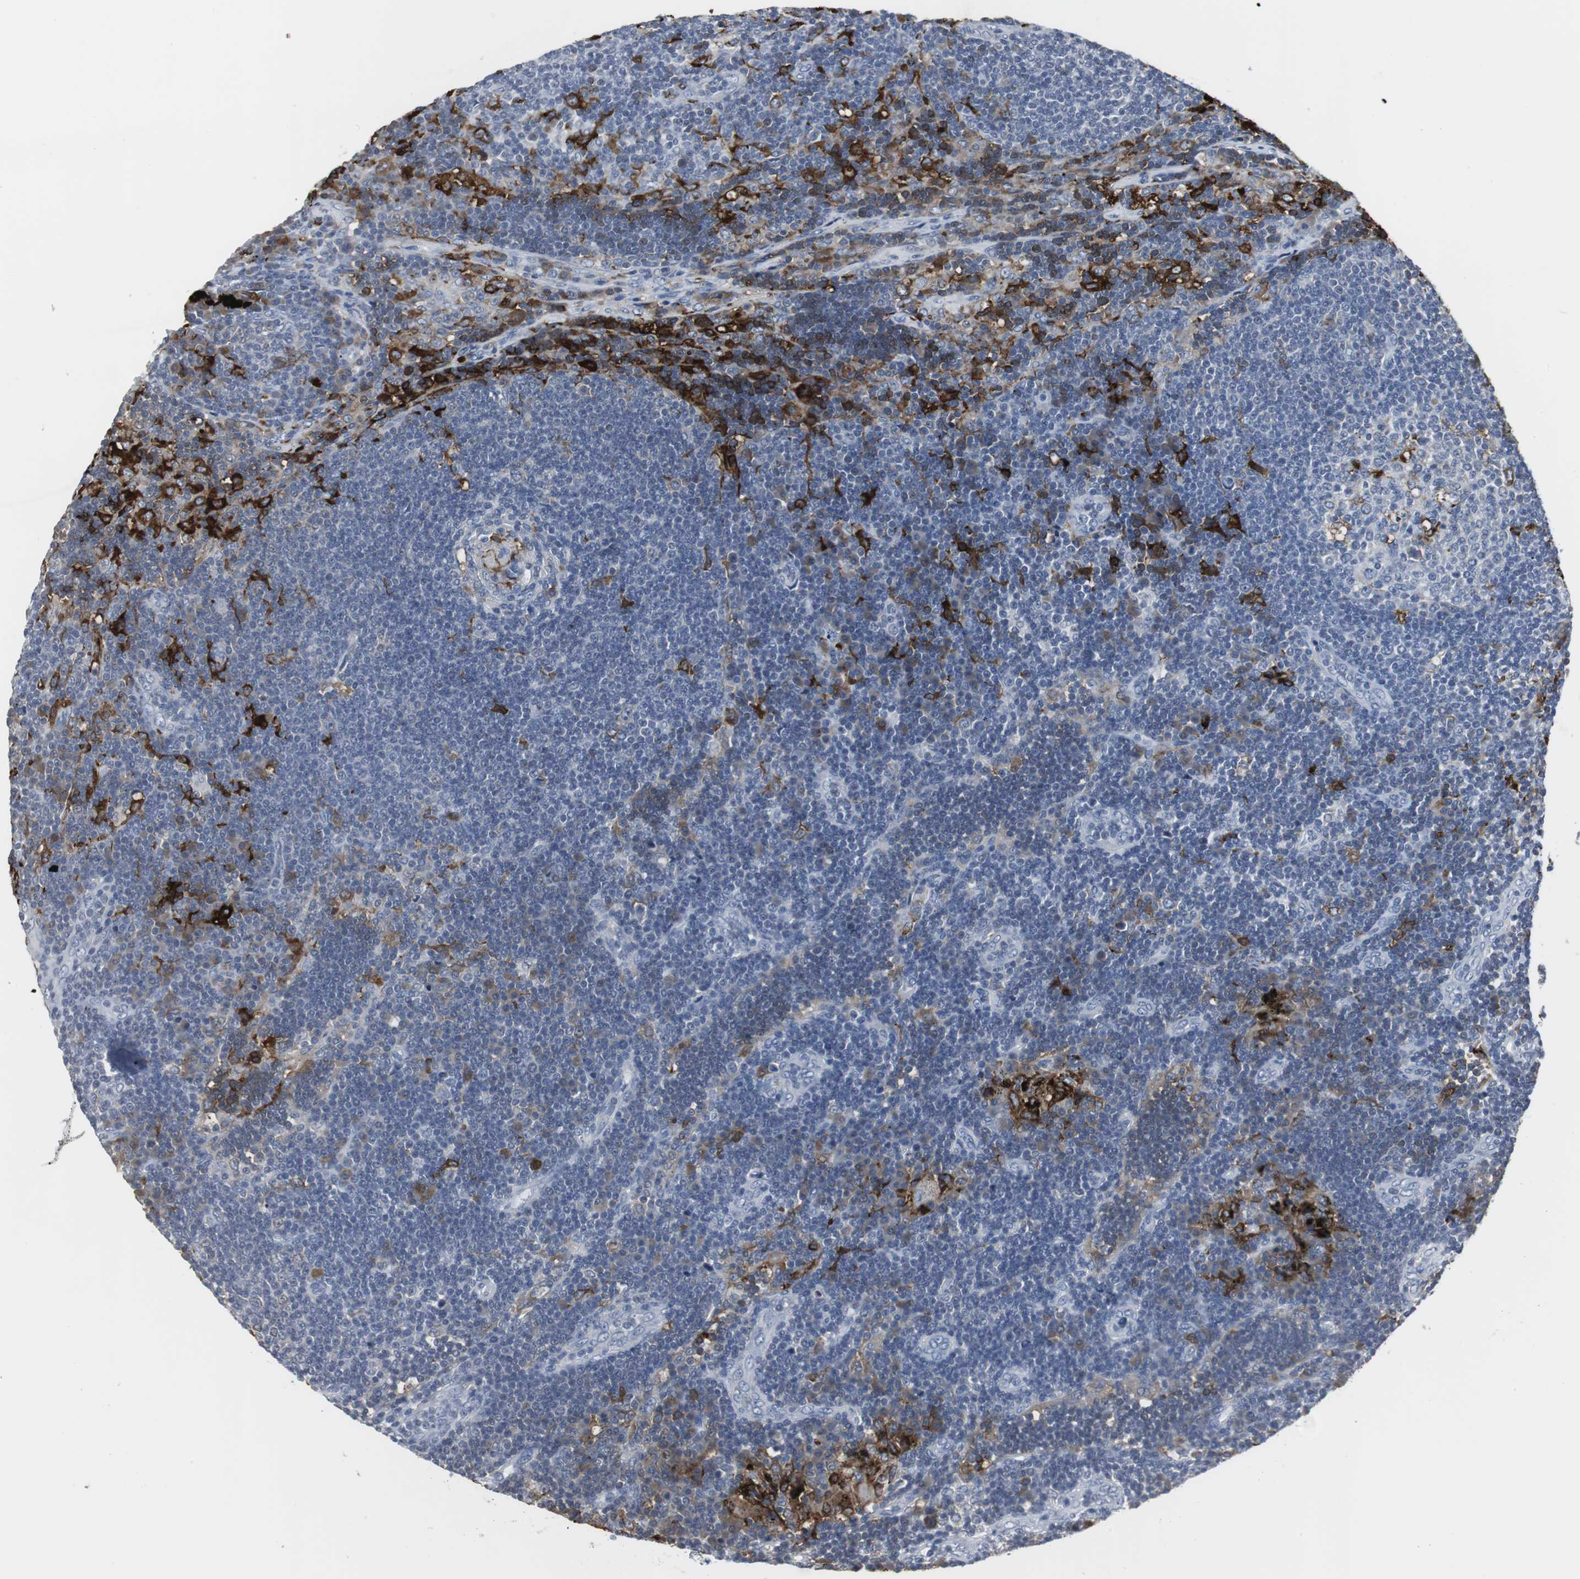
{"staining": {"intensity": "strong", "quantity": "<25%", "location": "cytoplasmic/membranous"}, "tissue": "lymph node", "cell_type": "Germinal center cells", "image_type": "normal", "snomed": [{"axis": "morphology", "description": "Normal tissue, NOS"}, {"axis": "morphology", "description": "Squamous cell carcinoma, metastatic, NOS"}, {"axis": "topography", "description": "Lymph node"}], "caption": "Immunohistochemical staining of unremarkable lymph node shows medium levels of strong cytoplasmic/membranous staining in about <25% of germinal center cells. (Stains: DAB (3,3'-diaminobenzidine) in brown, nuclei in blue, Microscopy: brightfield microscopy at high magnification).", "gene": "PI15", "patient": {"sex": "female", "age": 53}}